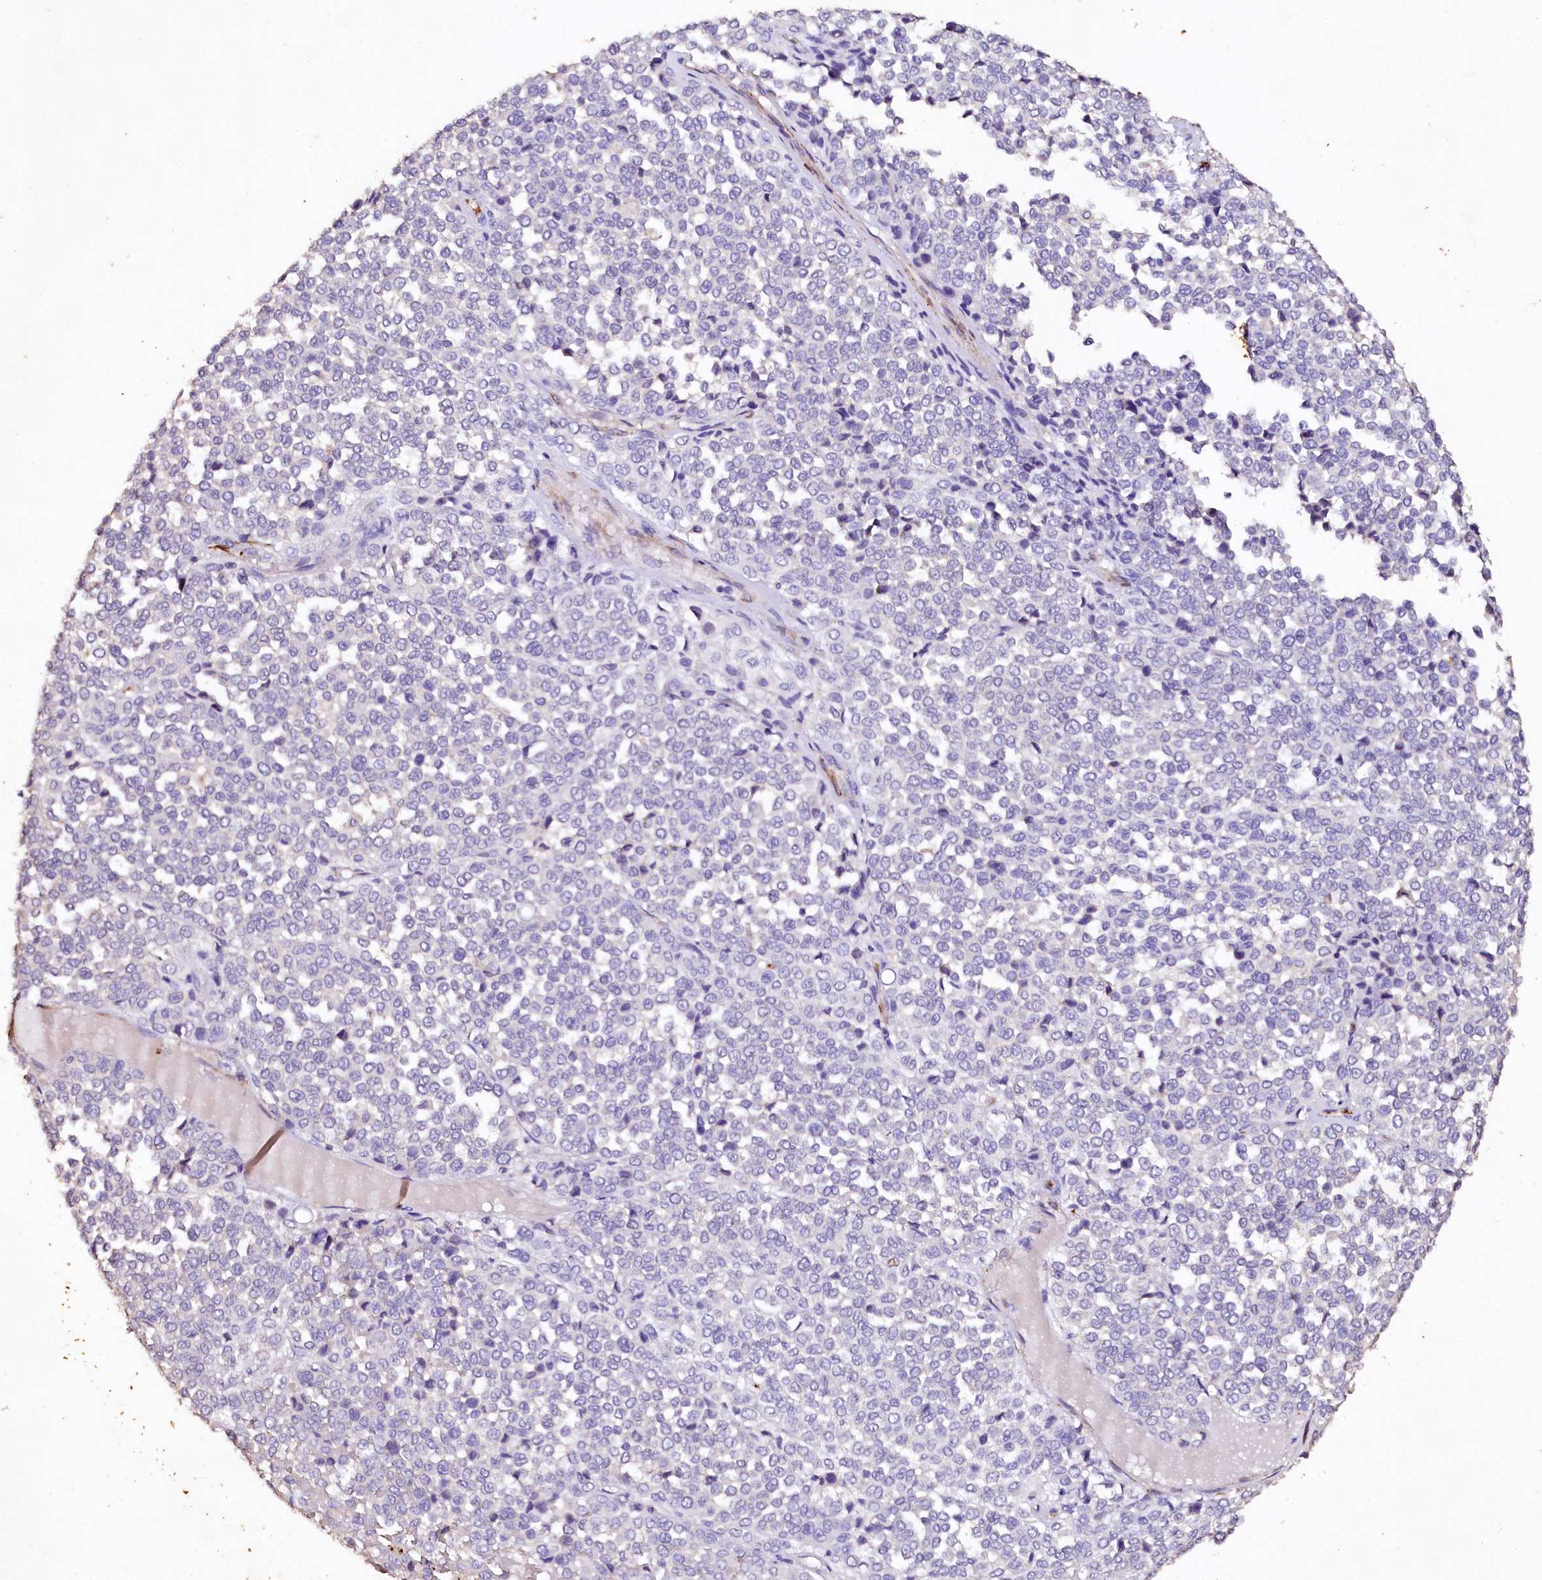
{"staining": {"intensity": "negative", "quantity": "none", "location": "none"}, "tissue": "melanoma", "cell_type": "Tumor cells", "image_type": "cancer", "snomed": [{"axis": "morphology", "description": "Malignant melanoma, Metastatic site"}, {"axis": "topography", "description": "Pancreas"}], "caption": "Human malignant melanoma (metastatic site) stained for a protein using IHC shows no positivity in tumor cells.", "gene": "VPS36", "patient": {"sex": "female", "age": 30}}